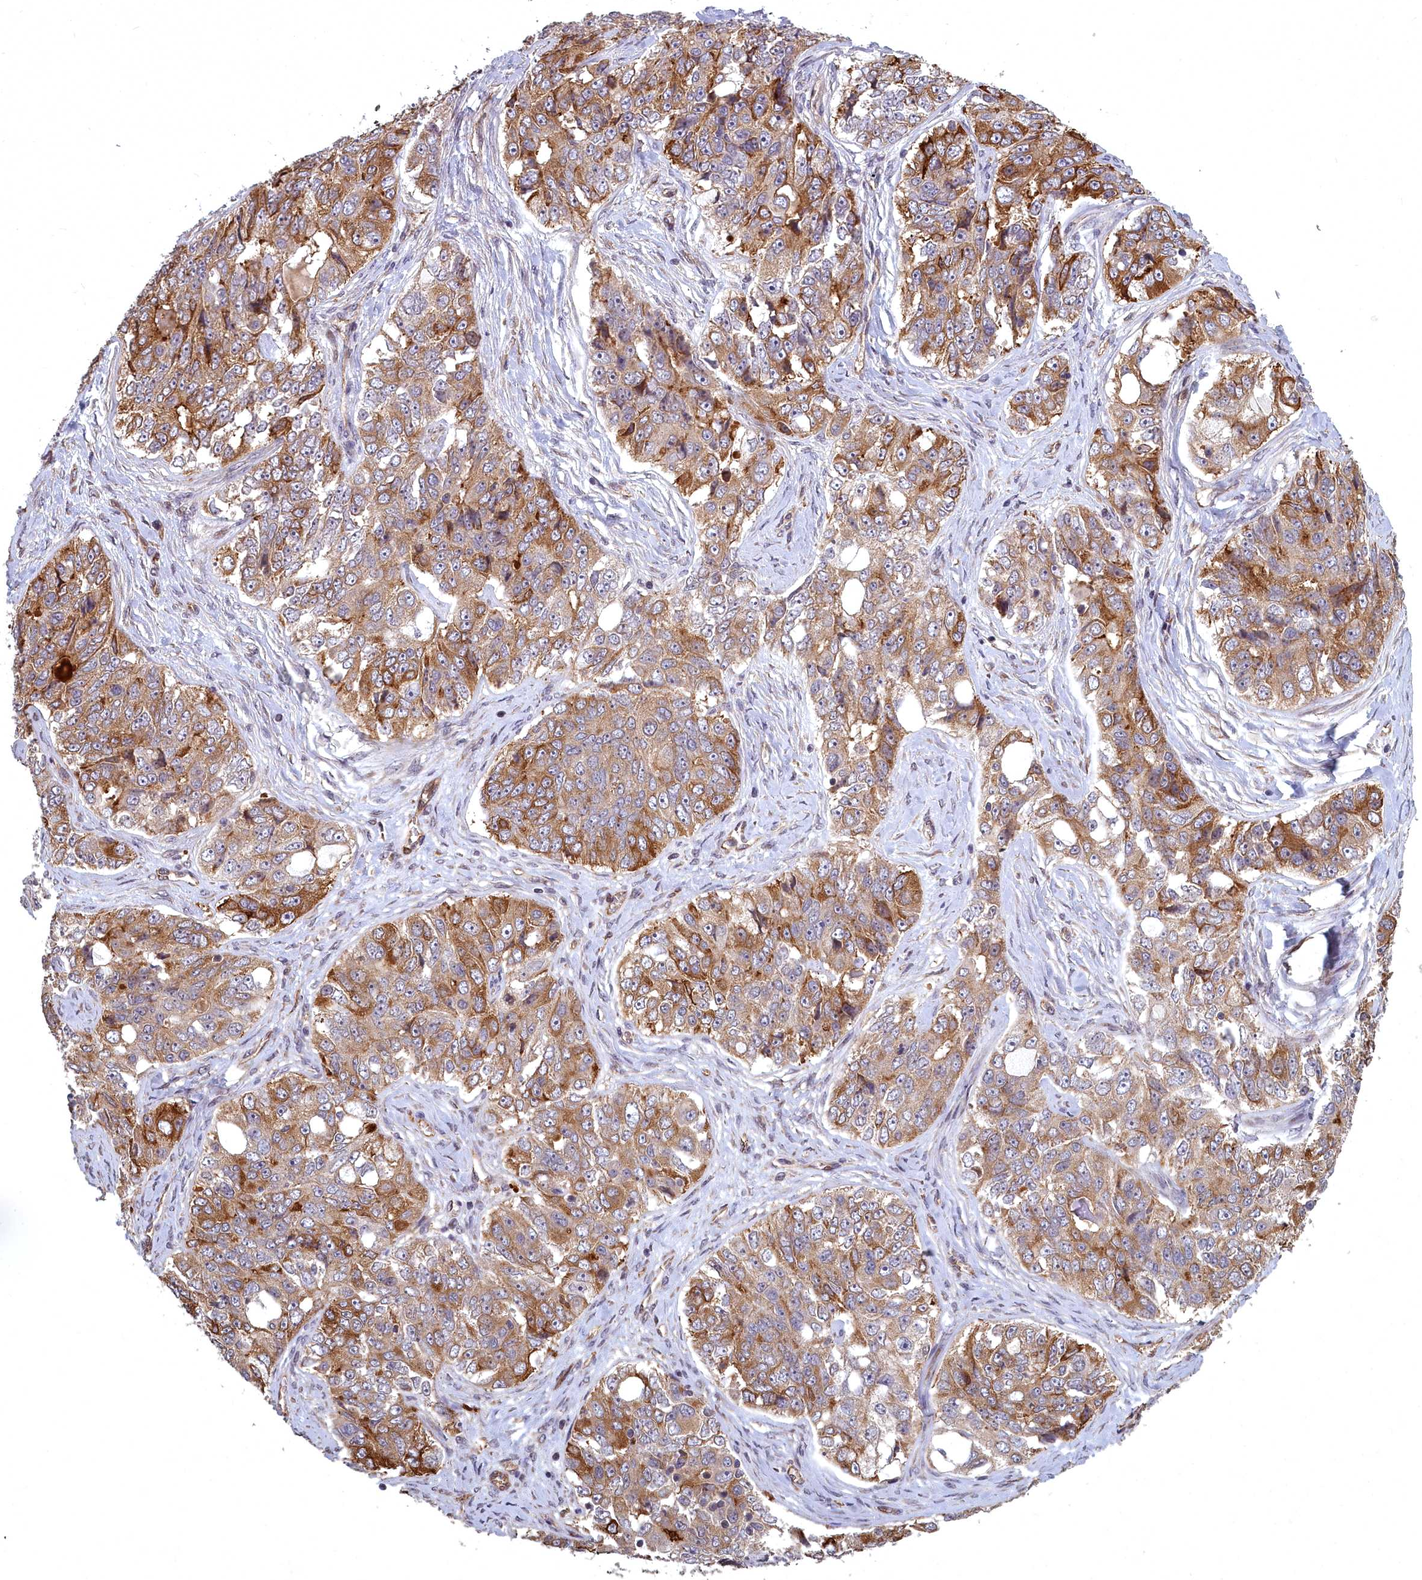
{"staining": {"intensity": "strong", "quantity": ">75%", "location": "cytoplasmic/membranous"}, "tissue": "ovarian cancer", "cell_type": "Tumor cells", "image_type": "cancer", "snomed": [{"axis": "morphology", "description": "Carcinoma, endometroid"}, {"axis": "topography", "description": "Ovary"}], "caption": "Immunohistochemical staining of human ovarian cancer (endometroid carcinoma) shows high levels of strong cytoplasmic/membranous protein staining in about >75% of tumor cells.", "gene": "TSPYL4", "patient": {"sex": "female", "age": 51}}